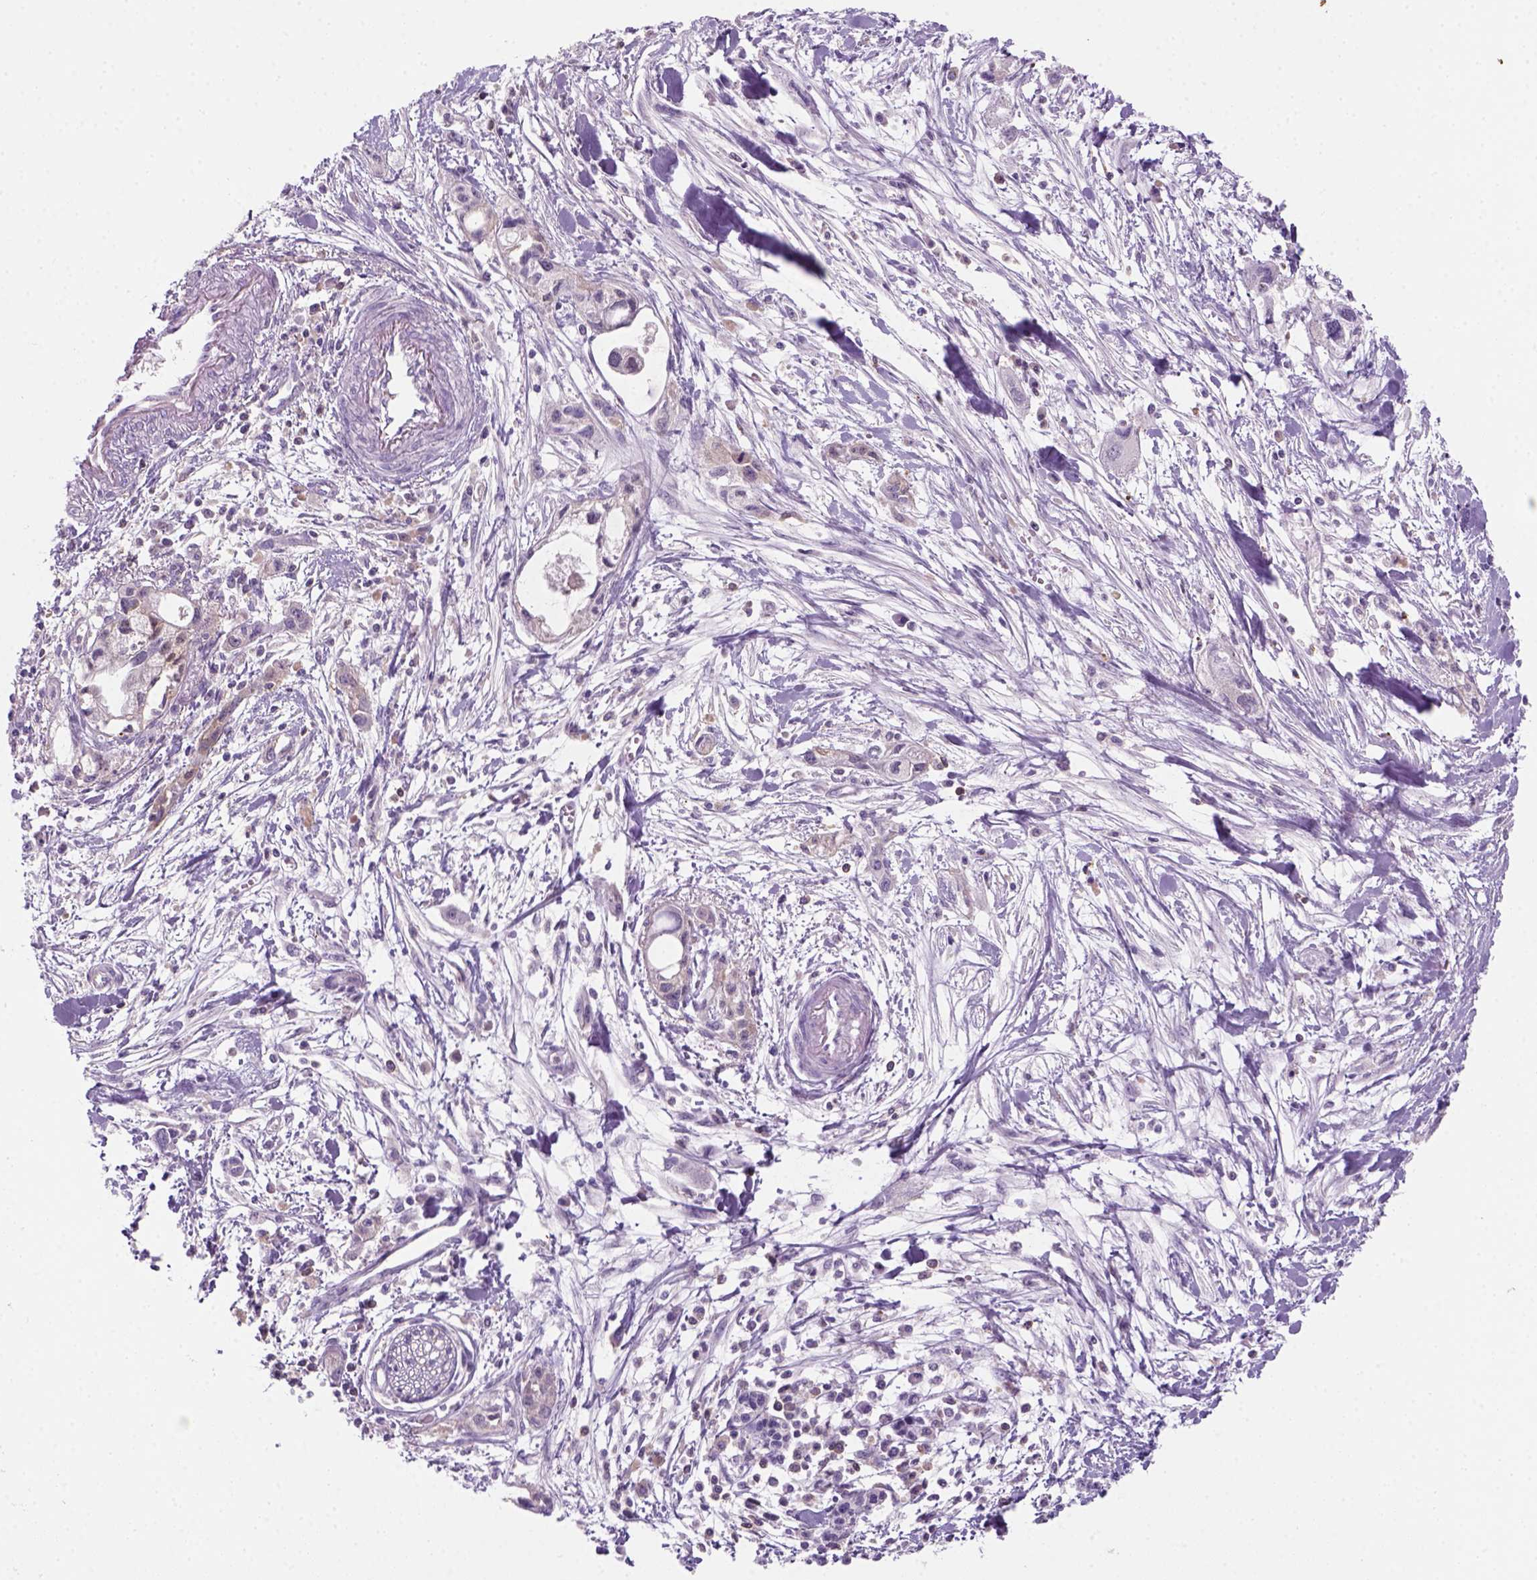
{"staining": {"intensity": "negative", "quantity": "none", "location": "none"}, "tissue": "pancreatic cancer", "cell_type": "Tumor cells", "image_type": "cancer", "snomed": [{"axis": "morphology", "description": "Adenocarcinoma, NOS"}, {"axis": "topography", "description": "Pancreas"}], "caption": "Tumor cells show no significant protein expression in adenocarcinoma (pancreatic).", "gene": "GOT1", "patient": {"sex": "female", "age": 61}}